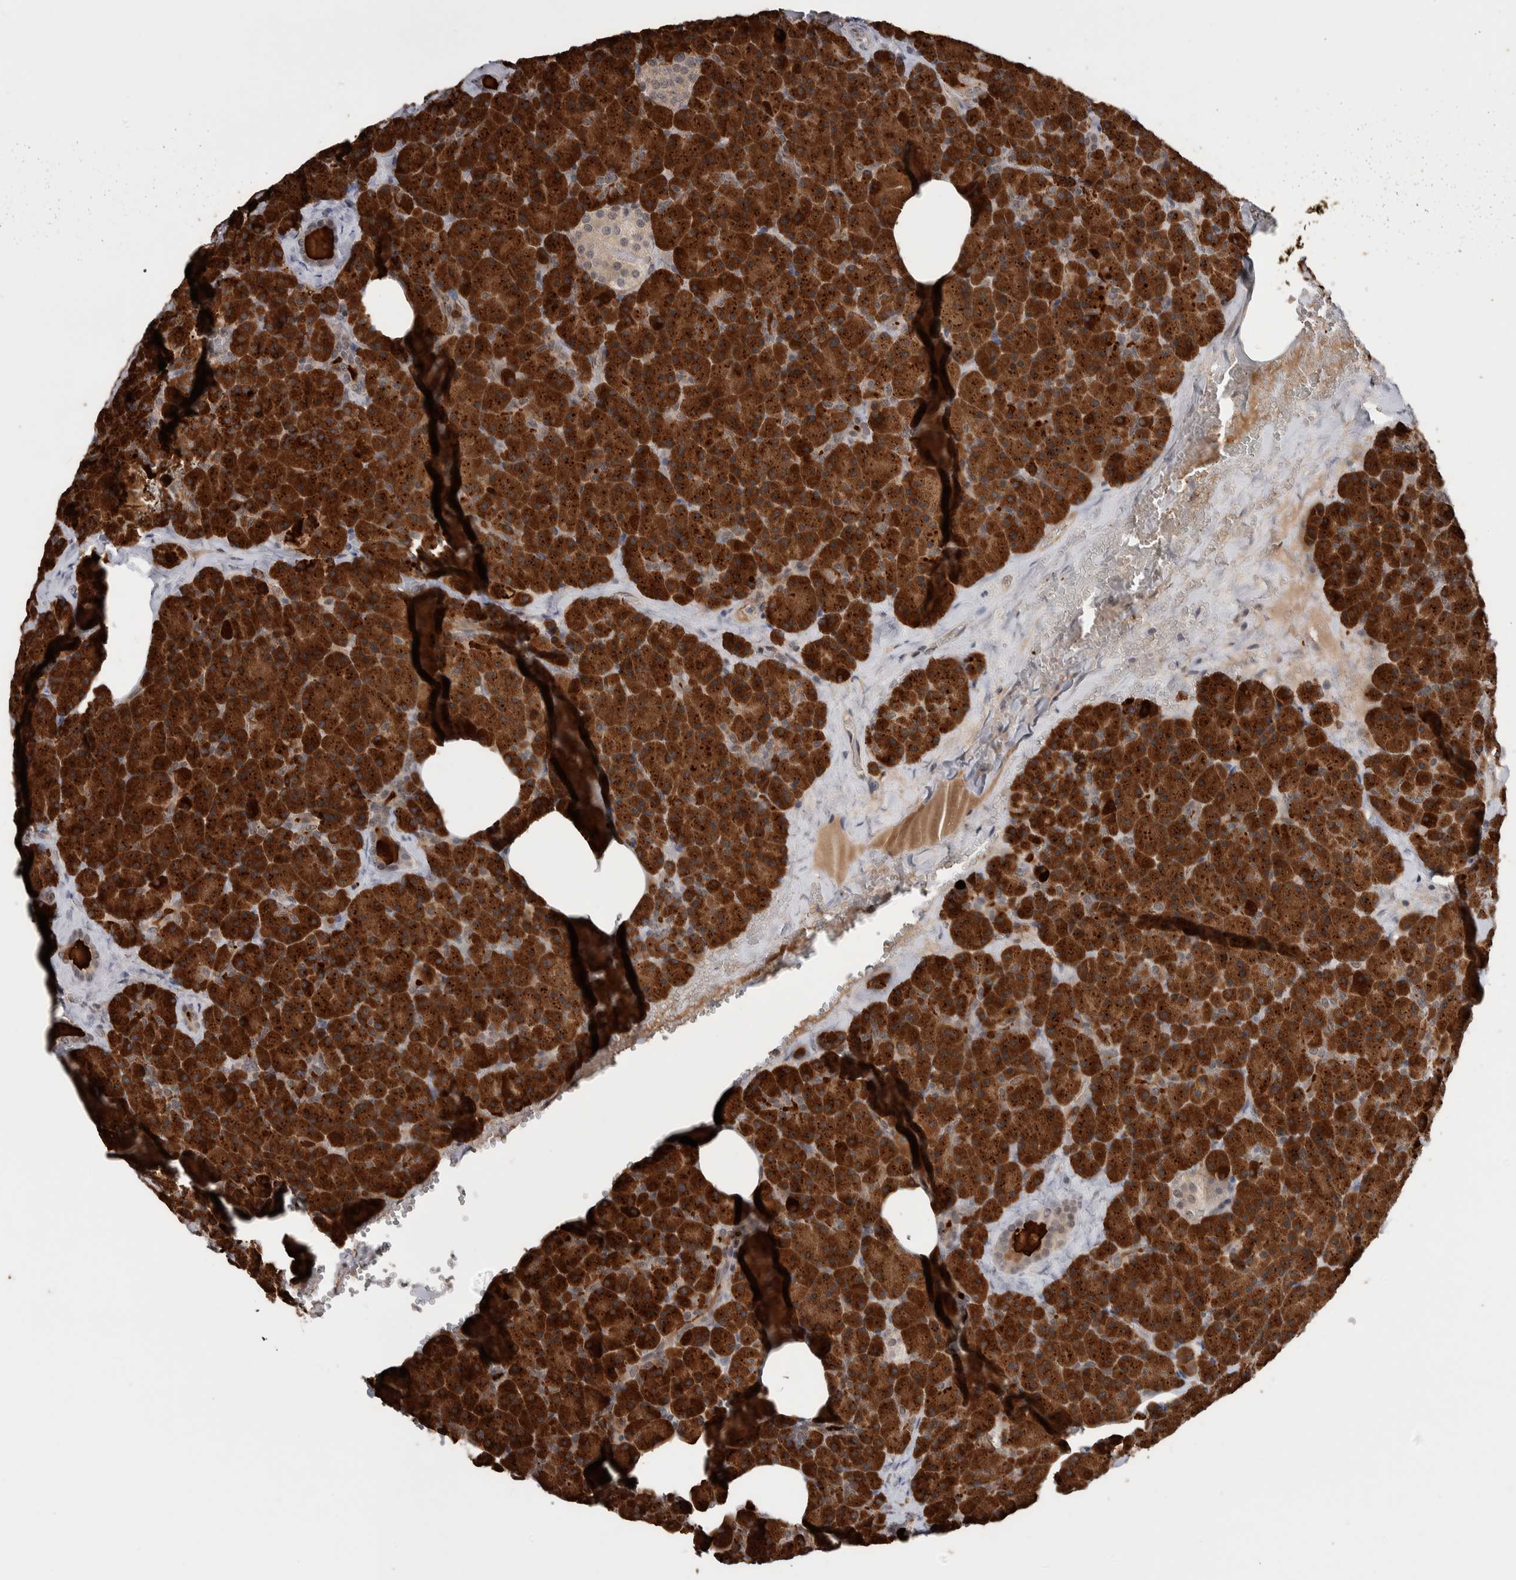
{"staining": {"intensity": "strong", "quantity": ">75%", "location": "cytoplasmic/membranous"}, "tissue": "pancreas", "cell_type": "Exocrine glandular cells", "image_type": "normal", "snomed": [{"axis": "morphology", "description": "Normal tissue, NOS"}, {"axis": "morphology", "description": "Carcinoid, malignant, NOS"}, {"axis": "topography", "description": "Pancreas"}], "caption": "Strong cytoplasmic/membranous protein positivity is identified in approximately >75% of exocrine glandular cells in pancreas. Nuclei are stained in blue.", "gene": "PRDM4", "patient": {"sex": "female", "age": 35}}